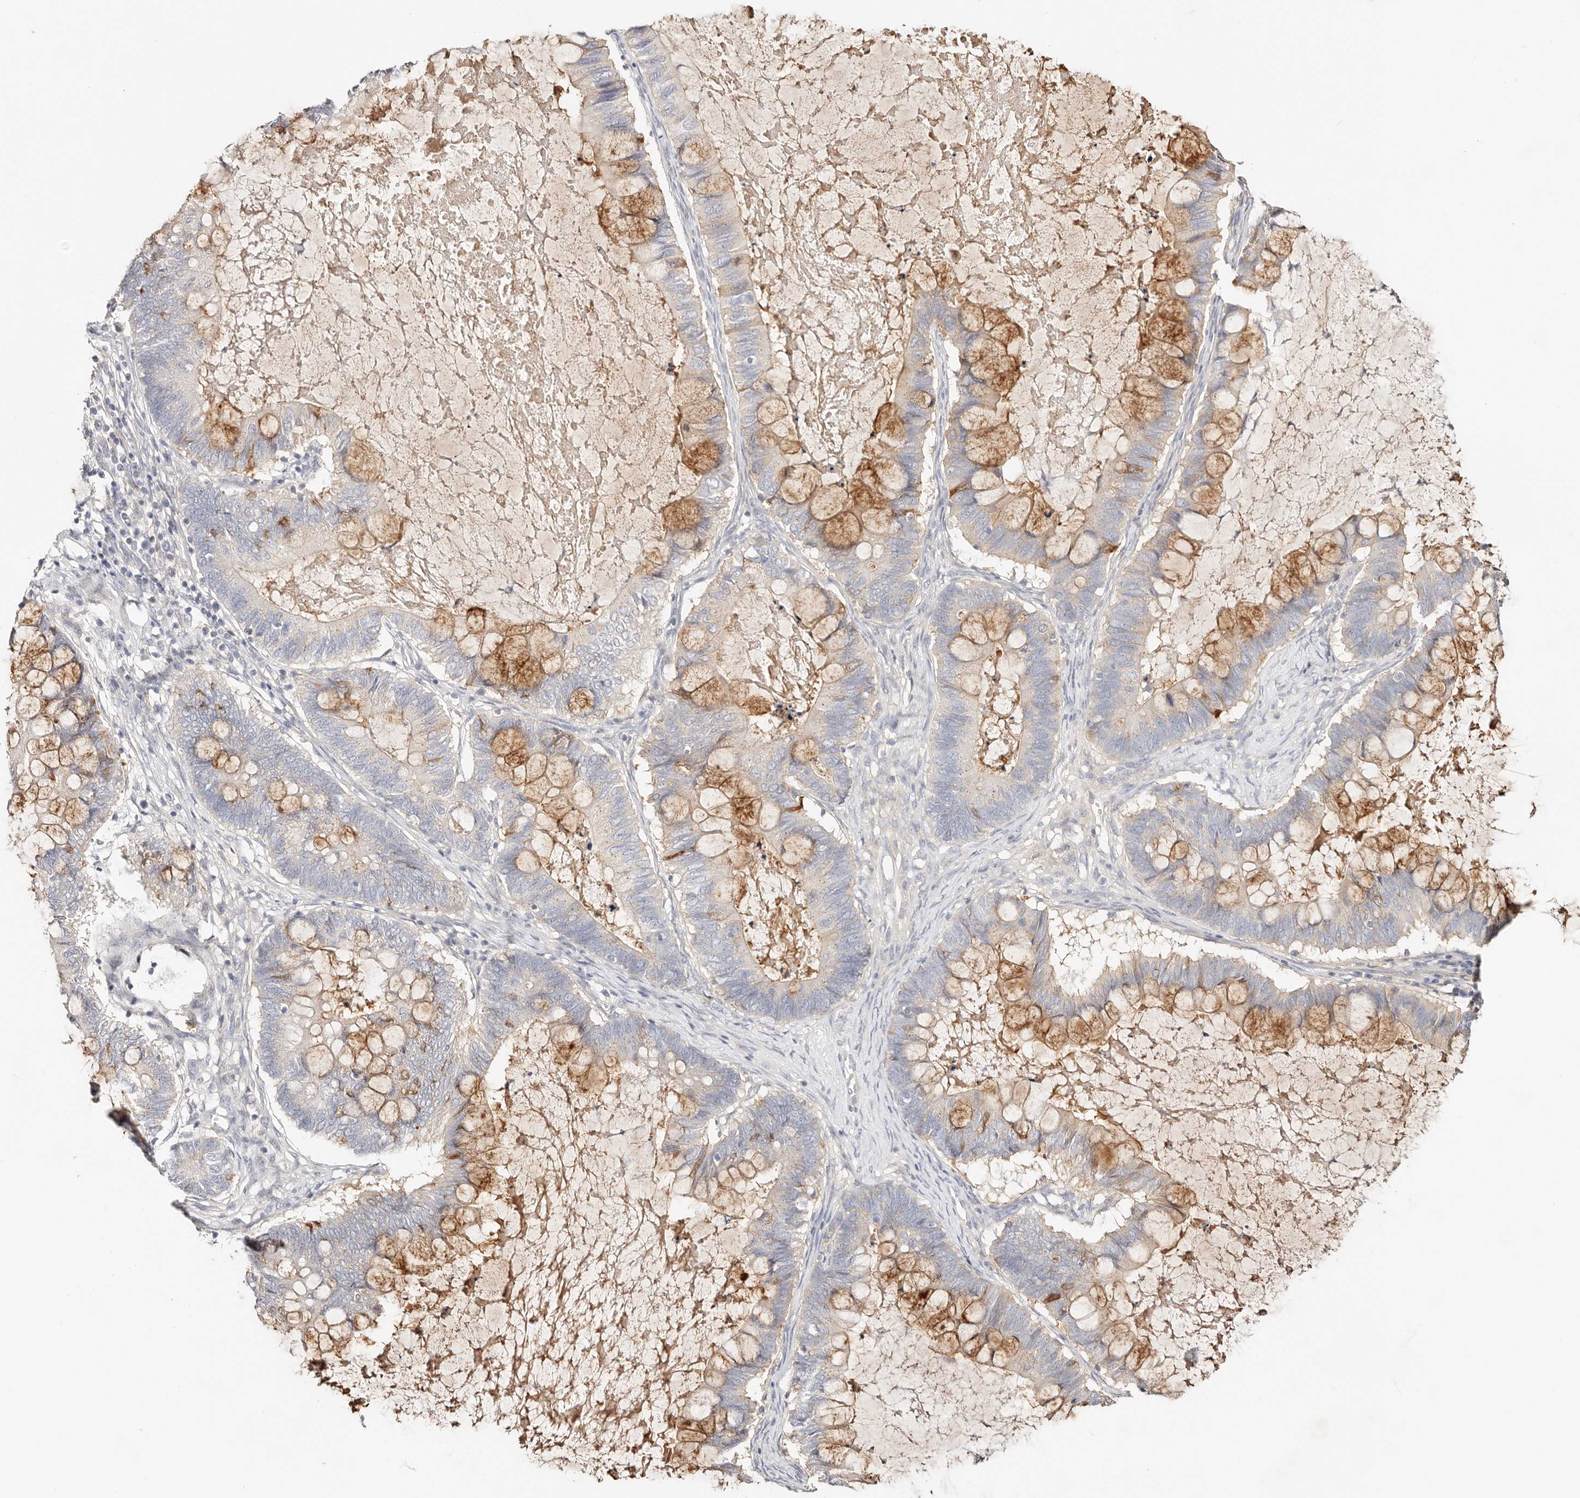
{"staining": {"intensity": "moderate", "quantity": "25%-75%", "location": "cytoplasmic/membranous"}, "tissue": "ovarian cancer", "cell_type": "Tumor cells", "image_type": "cancer", "snomed": [{"axis": "morphology", "description": "Cystadenocarcinoma, mucinous, NOS"}, {"axis": "topography", "description": "Ovary"}], "caption": "This image shows immunohistochemistry staining of mucinous cystadenocarcinoma (ovarian), with medium moderate cytoplasmic/membranous expression in approximately 25%-75% of tumor cells.", "gene": "DNASE1", "patient": {"sex": "female", "age": 61}}